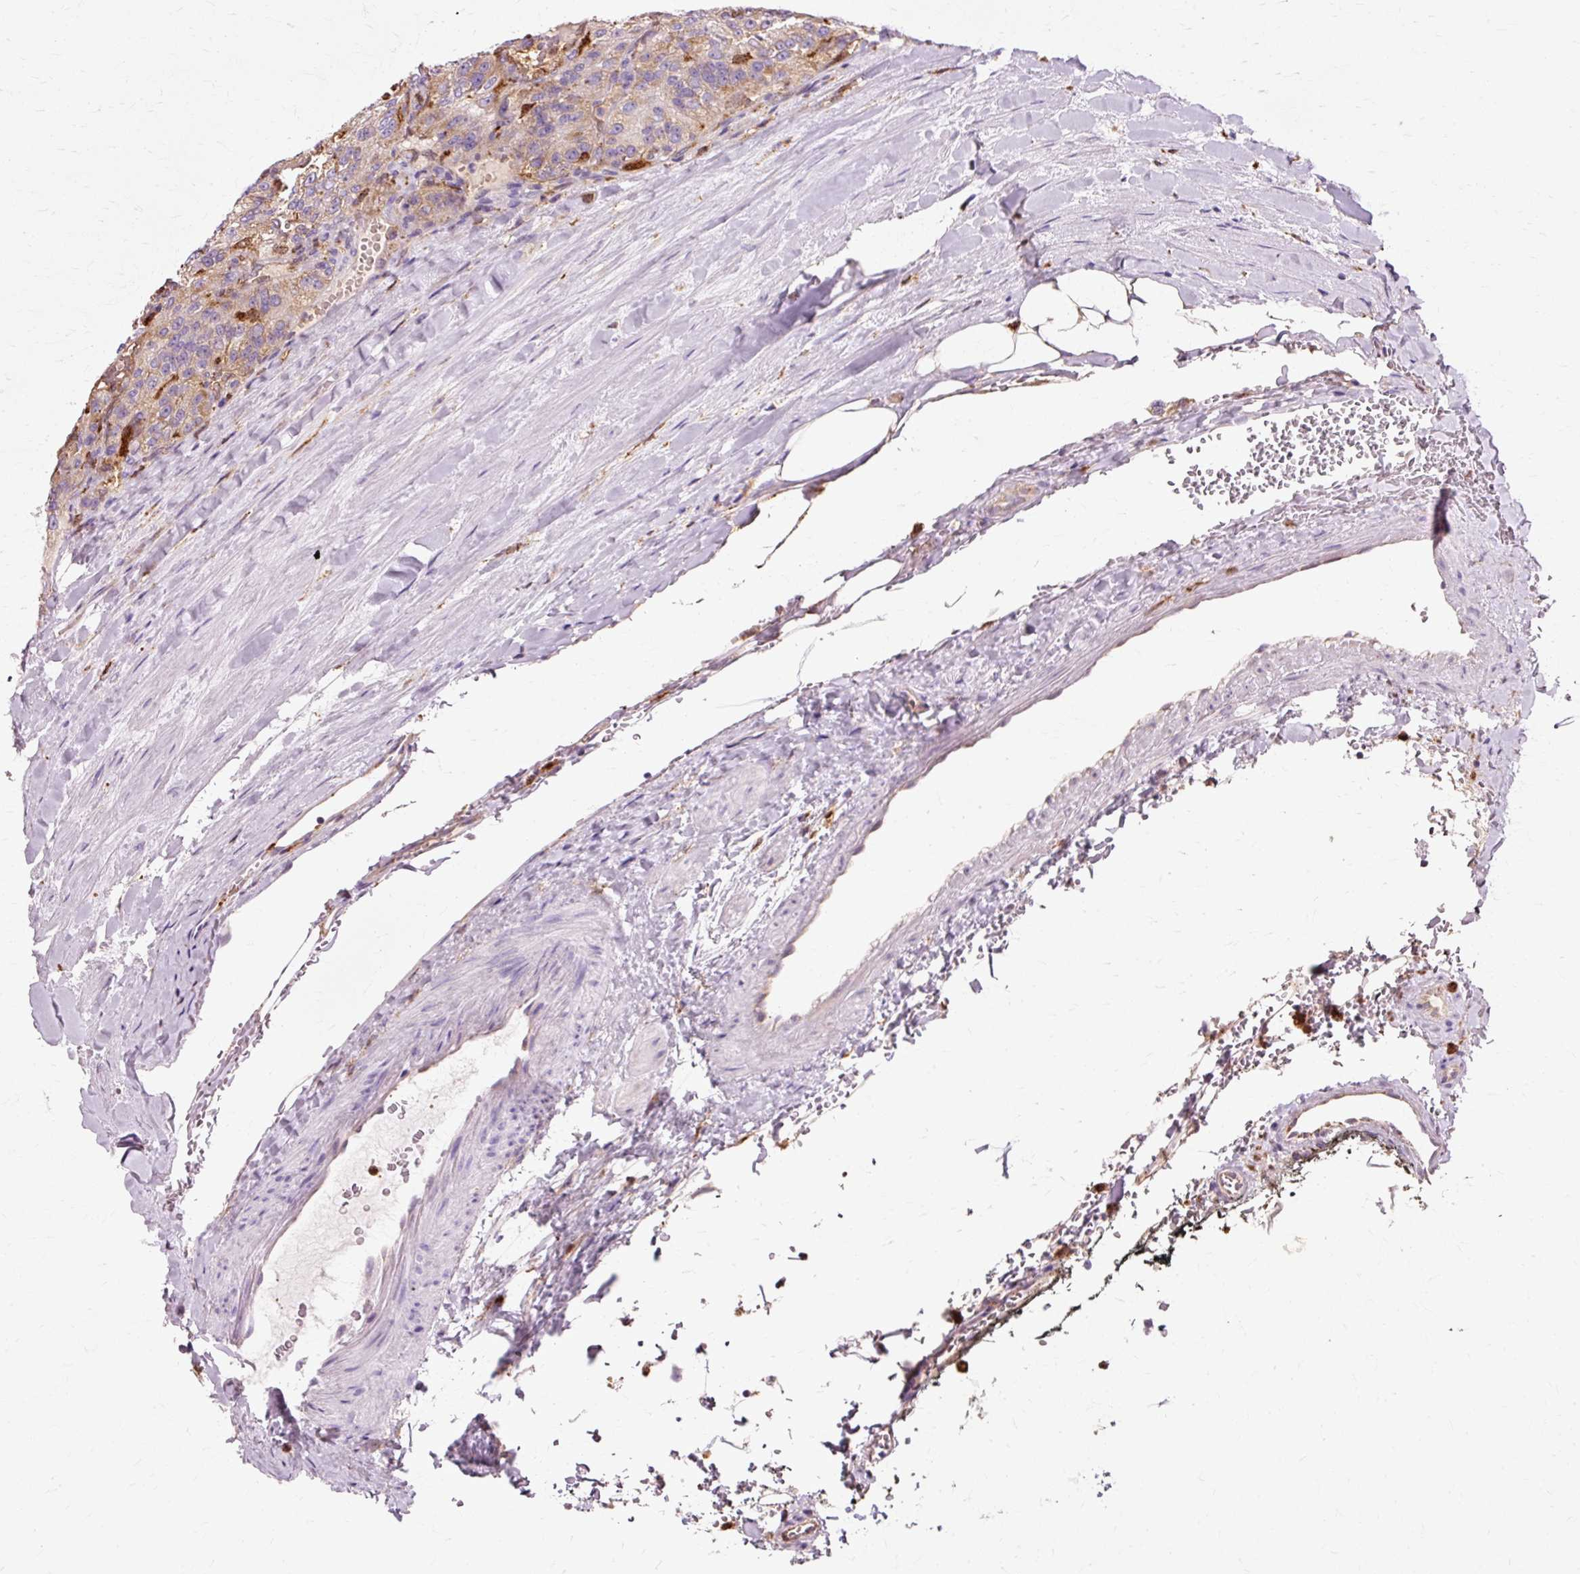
{"staining": {"intensity": "weak", "quantity": "25%-75%", "location": "cytoplasmic/membranous"}, "tissue": "renal cancer", "cell_type": "Tumor cells", "image_type": "cancer", "snomed": [{"axis": "morphology", "description": "Adenocarcinoma, NOS"}, {"axis": "topography", "description": "Kidney"}], "caption": "Tumor cells exhibit low levels of weak cytoplasmic/membranous staining in about 25%-75% of cells in human adenocarcinoma (renal).", "gene": "GPX1", "patient": {"sex": "female", "age": 63}}